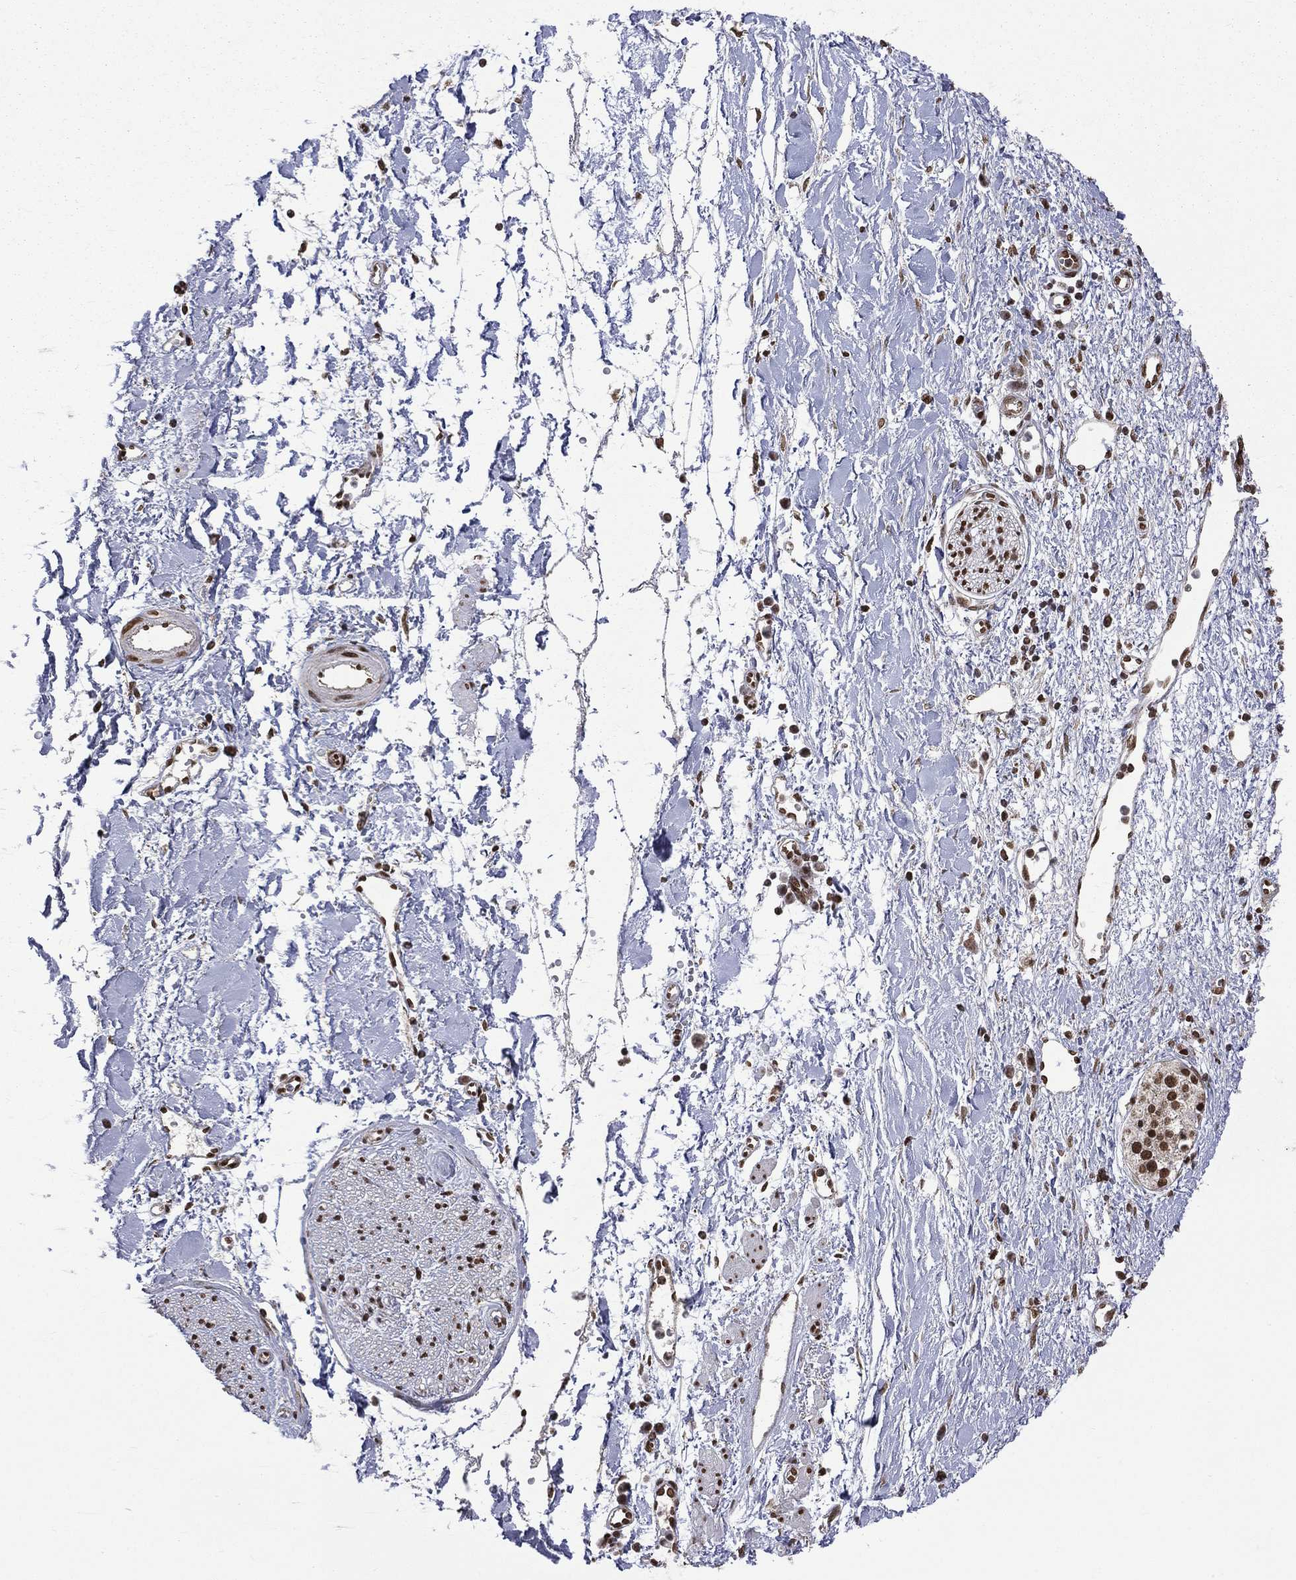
{"staining": {"intensity": "negative", "quantity": "none", "location": "none"}, "tissue": "soft tissue", "cell_type": "Fibroblasts", "image_type": "normal", "snomed": [{"axis": "morphology", "description": "Normal tissue, NOS"}, {"axis": "morphology", "description": "Adenocarcinoma, NOS"}, {"axis": "topography", "description": "Pancreas"}, {"axis": "topography", "description": "Peripheral nerve tissue"}], "caption": "The histopathology image exhibits no significant expression in fibroblasts of soft tissue. (DAB (3,3'-diaminobenzidine) IHC visualized using brightfield microscopy, high magnification).", "gene": "C5orf24", "patient": {"sex": "male", "age": 61}}